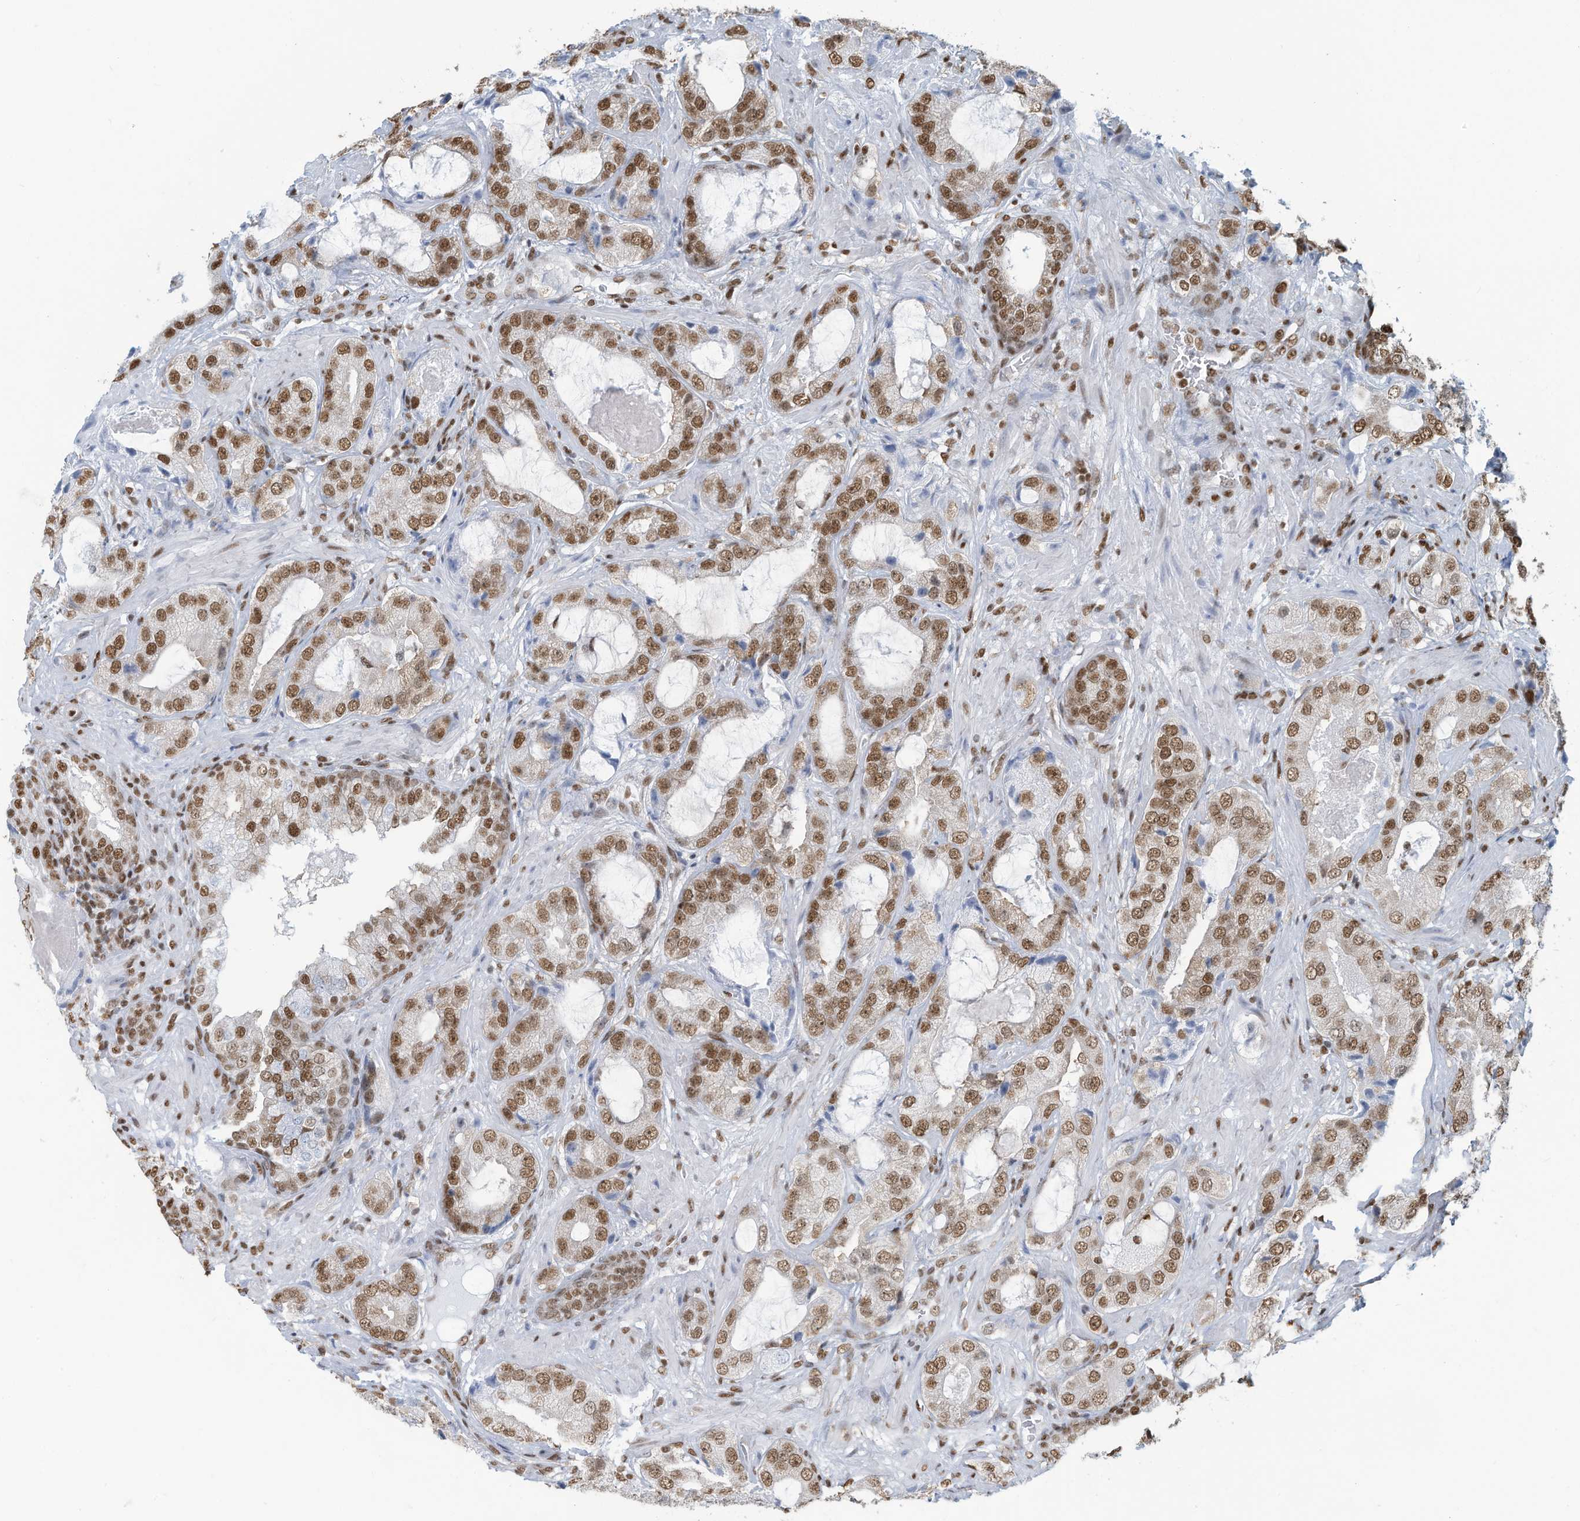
{"staining": {"intensity": "strong", "quantity": ">75%", "location": "nuclear"}, "tissue": "prostate cancer", "cell_type": "Tumor cells", "image_type": "cancer", "snomed": [{"axis": "morphology", "description": "Normal tissue, NOS"}, {"axis": "morphology", "description": "Adenocarcinoma, High grade"}, {"axis": "topography", "description": "Prostate"}, {"axis": "topography", "description": "Peripheral nerve tissue"}], "caption": "Immunohistochemical staining of prostate cancer reveals high levels of strong nuclear protein staining in approximately >75% of tumor cells.", "gene": "SARNP", "patient": {"sex": "male", "age": 59}}